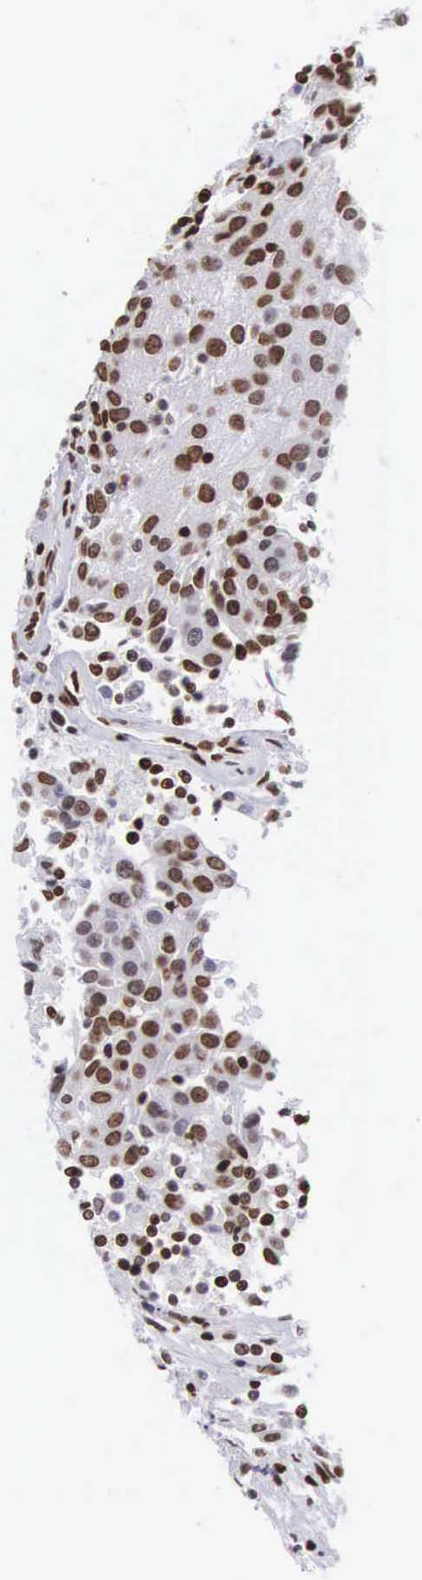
{"staining": {"intensity": "strong", "quantity": ">75%", "location": "nuclear"}, "tissue": "urothelial cancer", "cell_type": "Tumor cells", "image_type": "cancer", "snomed": [{"axis": "morphology", "description": "Urothelial carcinoma, High grade"}, {"axis": "topography", "description": "Urinary bladder"}], "caption": "High-power microscopy captured an IHC image of urothelial cancer, revealing strong nuclear positivity in about >75% of tumor cells. (IHC, brightfield microscopy, high magnification).", "gene": "MECP2", "patient": {"sex": "female", "age": 85}}